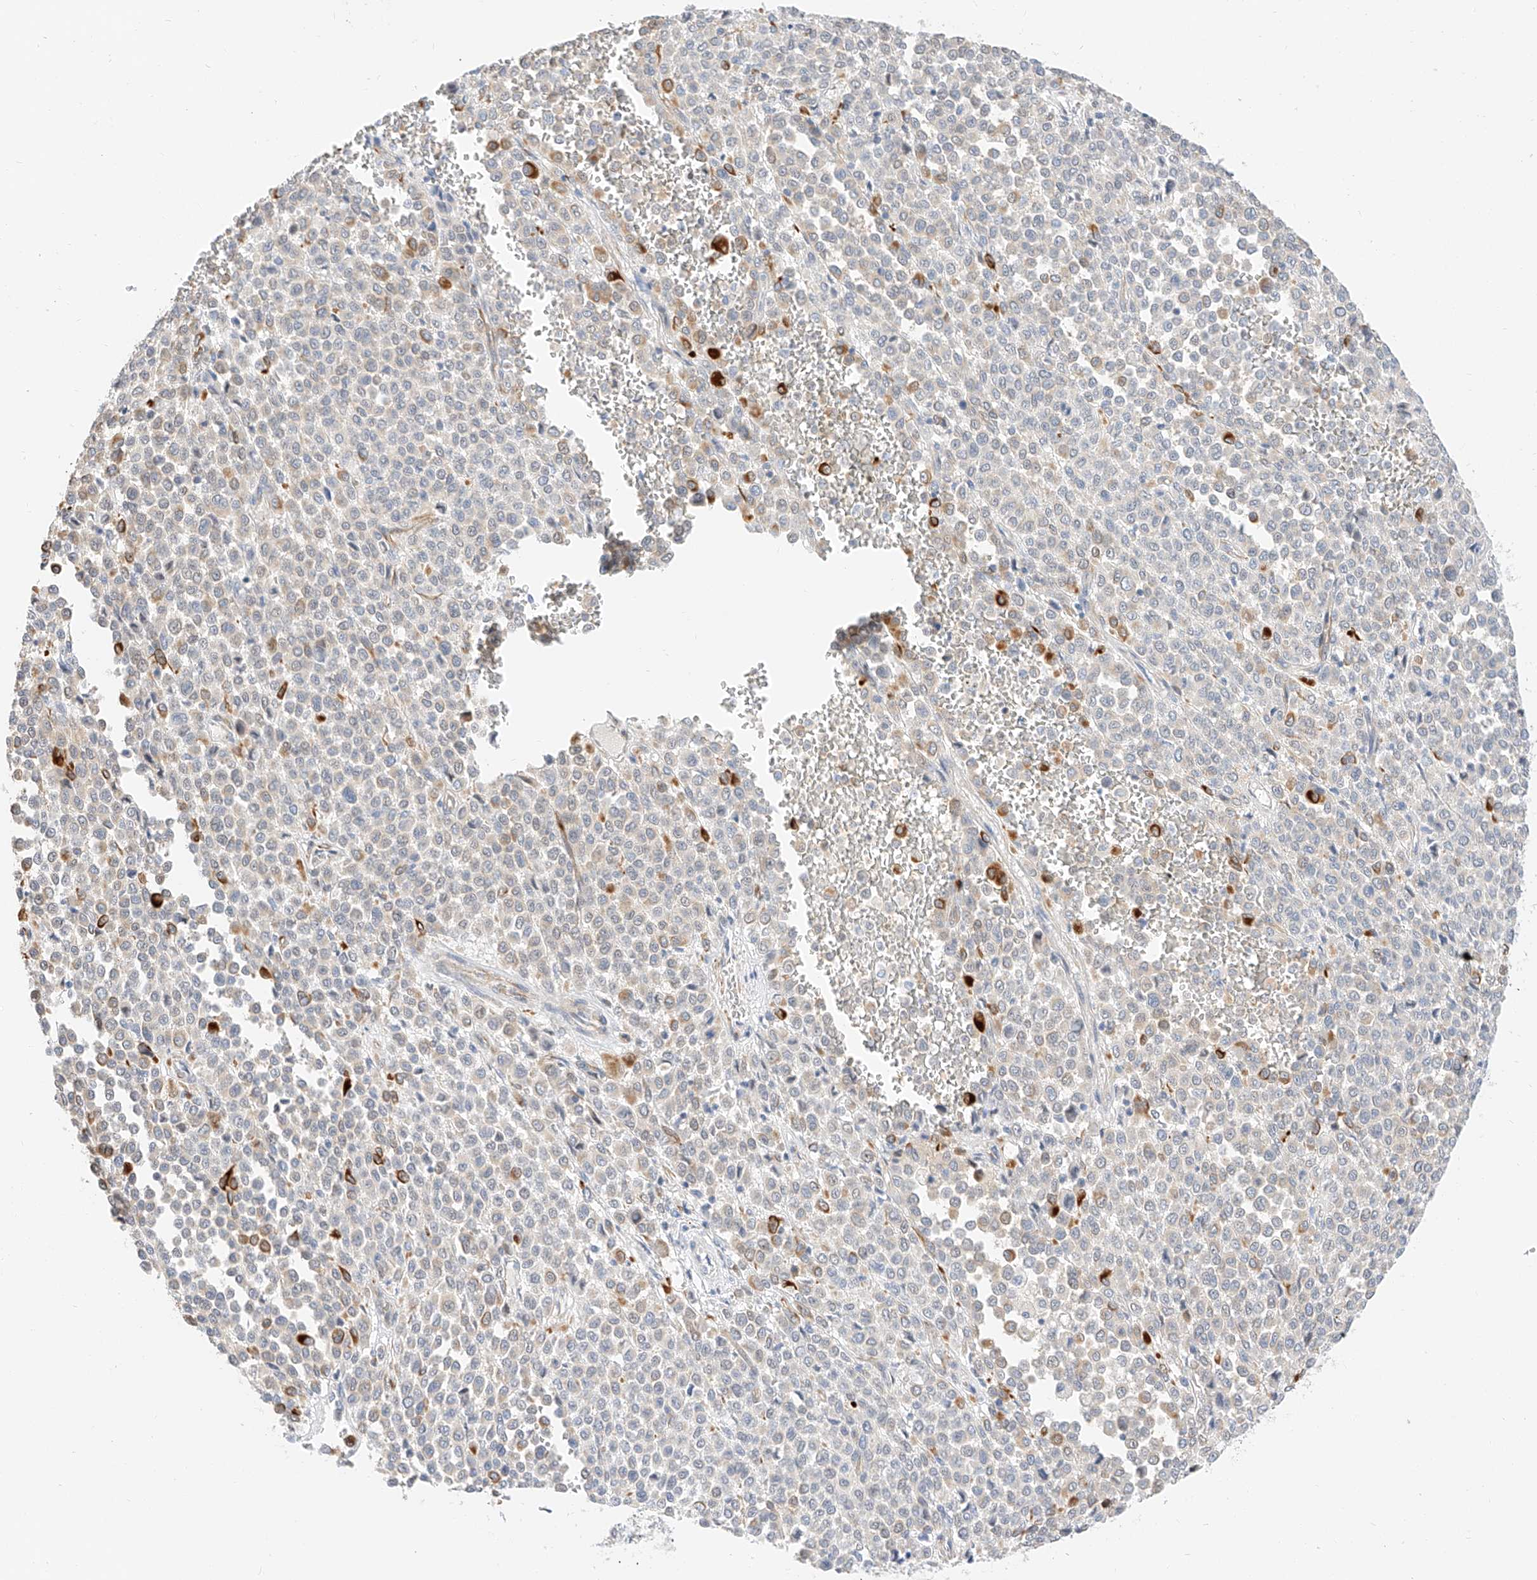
{"staining": {"intensity": "negative", "quantity": "none", "location": "none"}, "tissue": "melanoma", "cell_type": "Tumor cells", "image_type": "cancer", "snomed": [{"axis": "morphology", "description": "Malignant melanoma, Metastatic site"}, {"axis": "topography", "description": "Pancreas"}], "caption": "A photomicrograph of human malignant melanoma (metastatic site) is negative for staining in tumor cells. Brightfield microscopy of immunohistochemistry stained with DAB (brown) and hematoxylin (blue), captured at high magnification.", "gene": "CDCP2", "patient": {"sex": "female", "age": 30}}